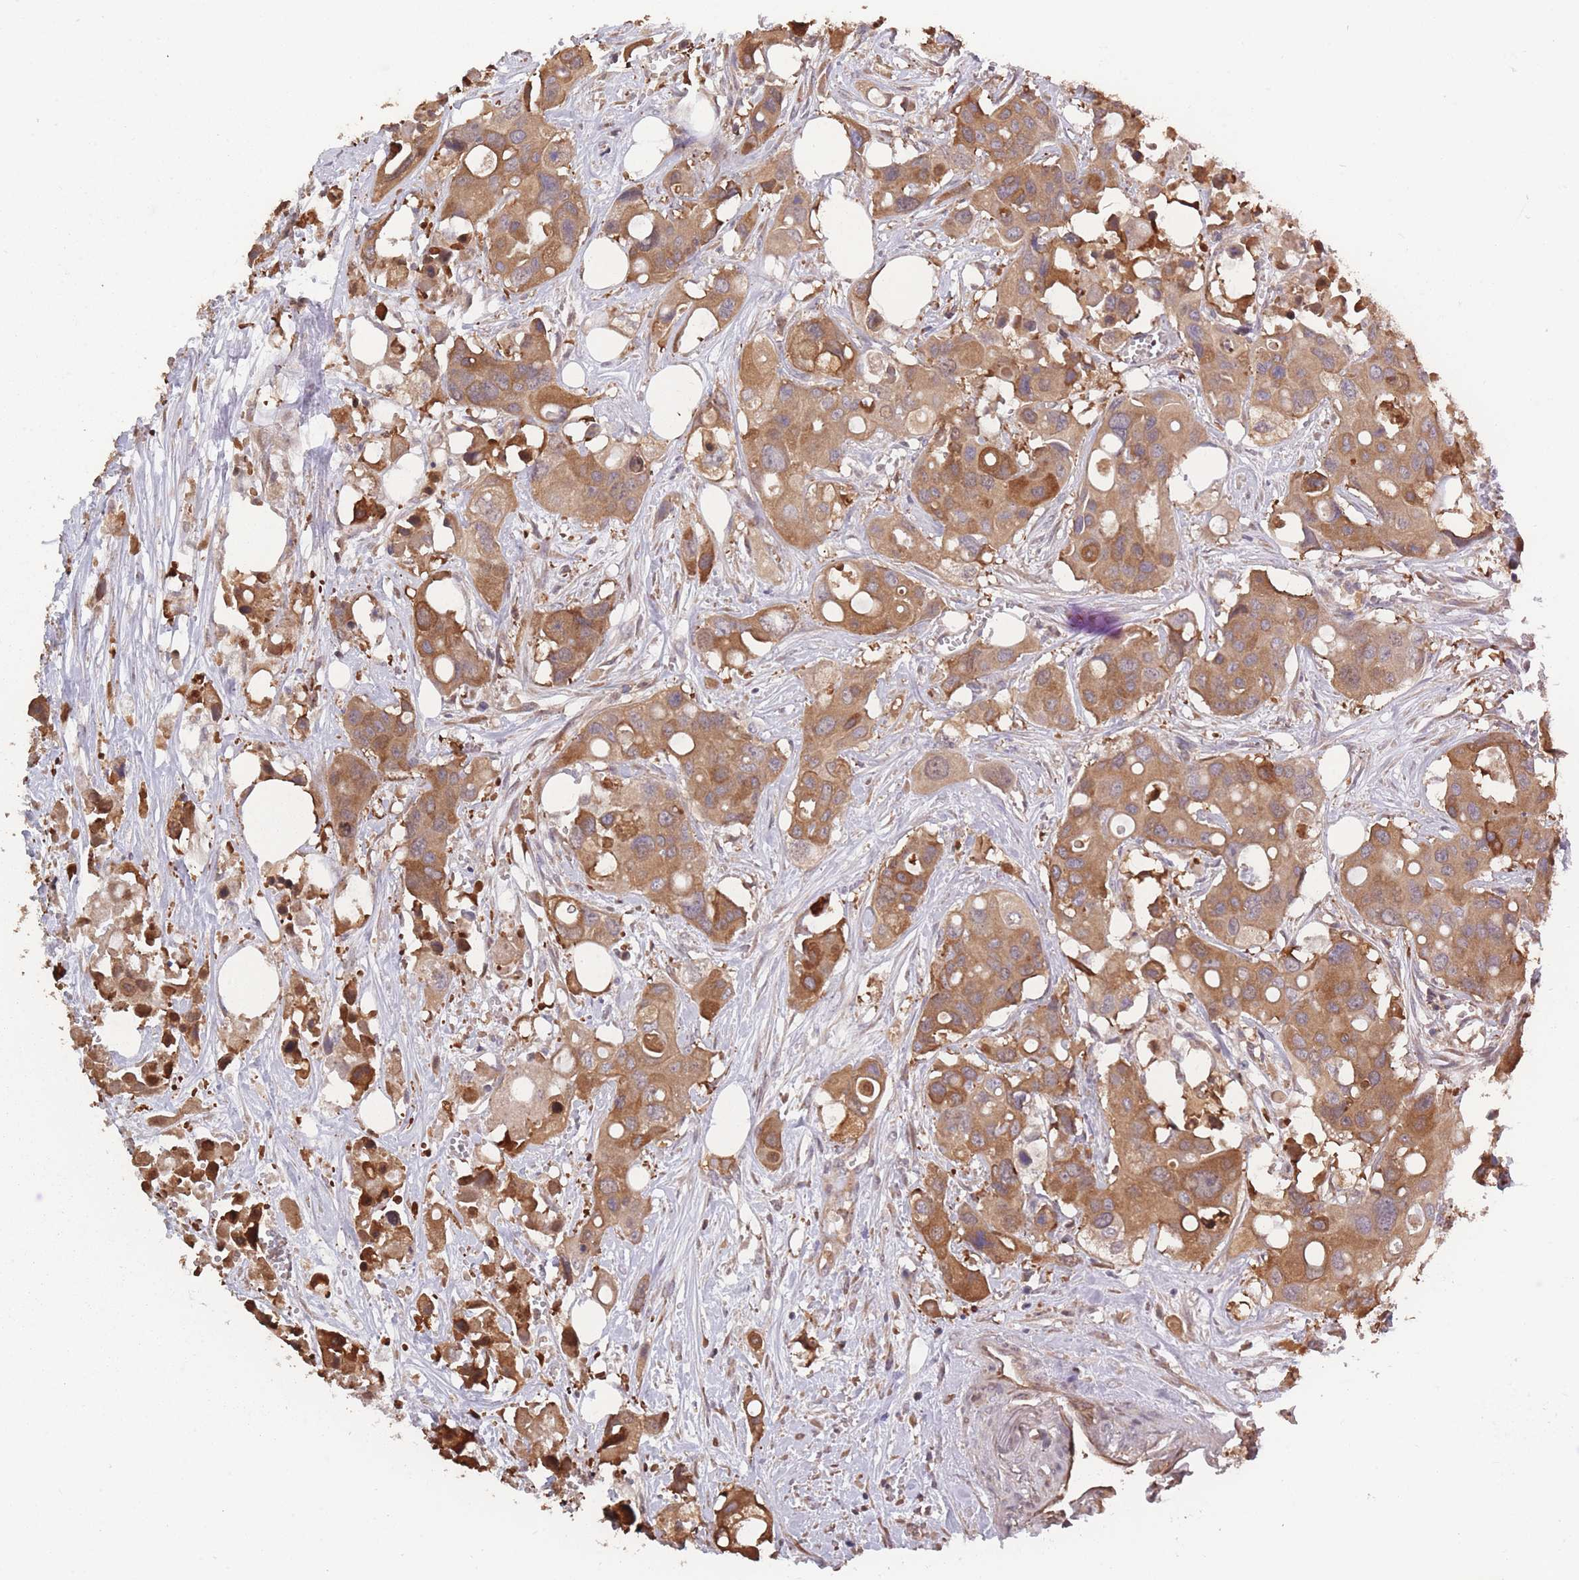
{"staining": {"intensity": "moderate", "quantity": ">75%", "location": "cytoplasmic/membranous"}, "tissue": "colorectal cancer", "cell_type": "Tumor cells", "image_type": "cancer", "snomed": [{"axis": "morphology", "description": "Adenocarcinoma, NOS"}, {"axis": "topography", "description": "Colon"}], "caption": "High-magnification brightfield microscopy of colorectal cancer (adenocarcinoma) stained with DAB (brown) and counterstained with hematoxylin (blue). tumor cells exhibit moderate cytoplasmic/membranous positivity is appreciated in about>75% of cells.", "gene": "ARL13B", "patient": {"sex": "male", "age": 77}}